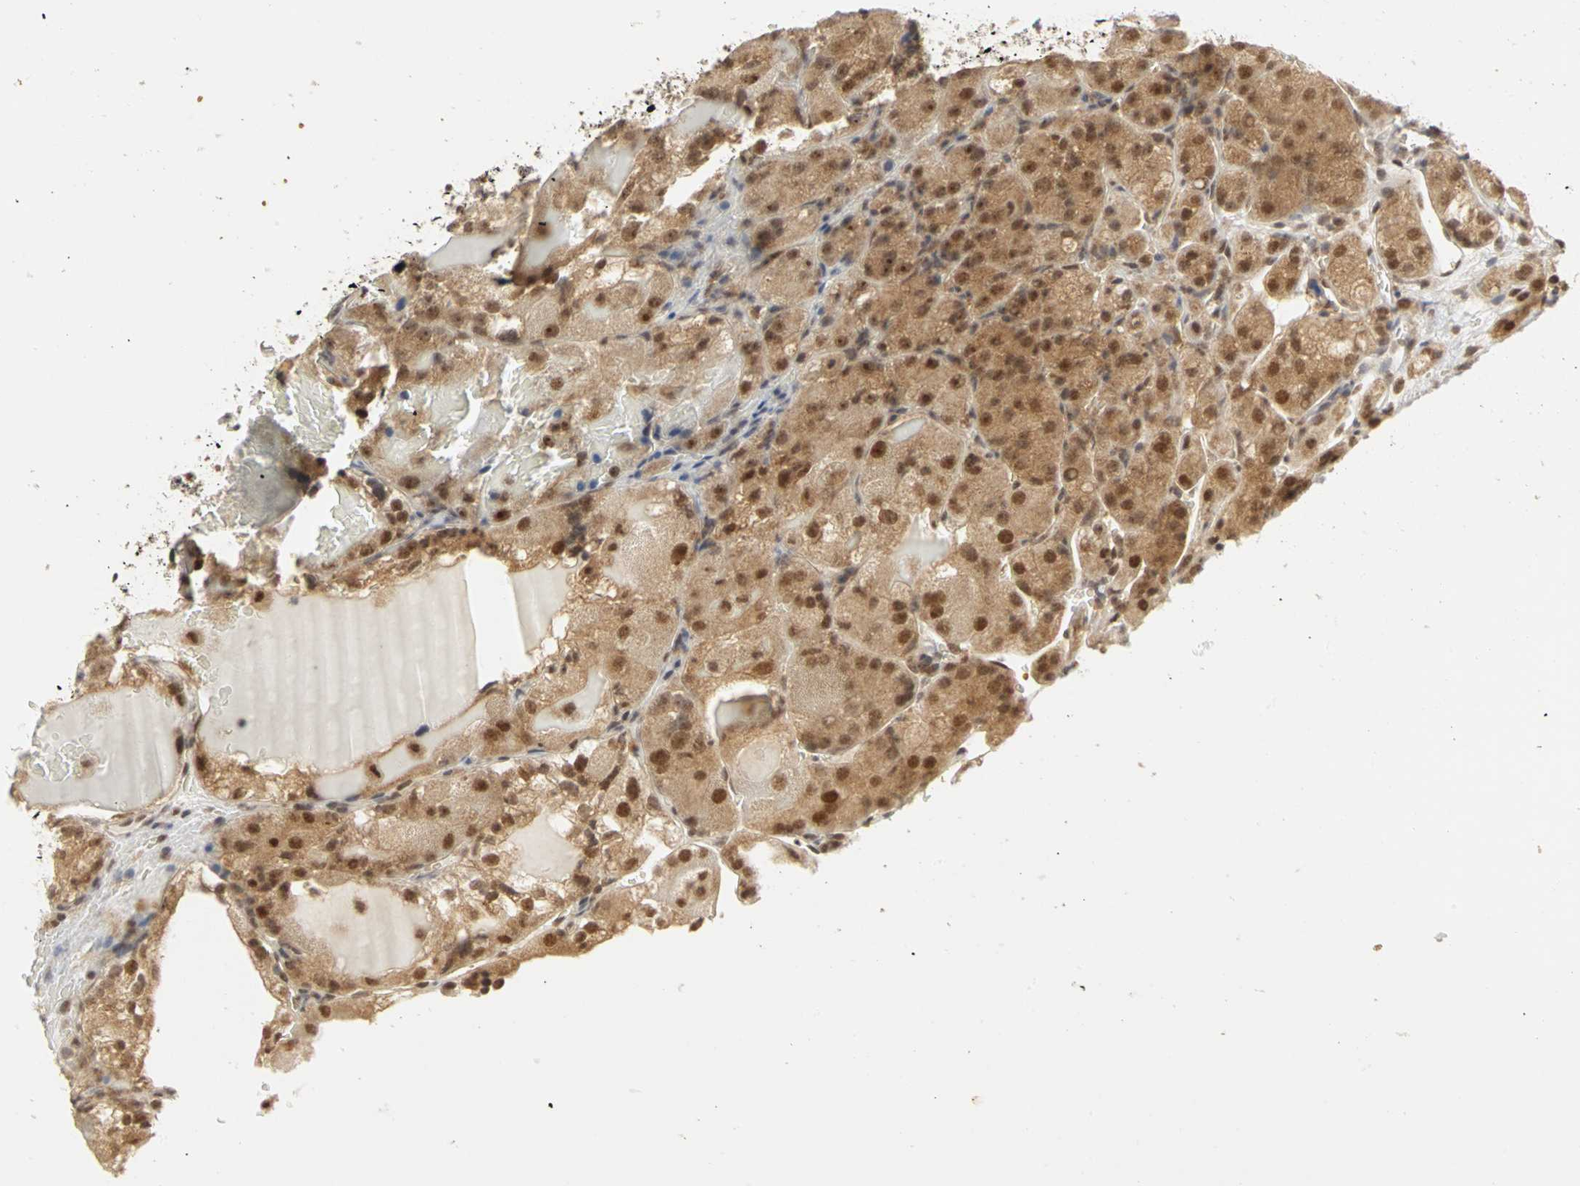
{"staining": {"intensity": "moderate", "quantity": ">75%", "location": "cytoplasmic/membranous,nuclear"}, "tissue": "renal cancer", "cell_type": "Tumor cells", "image_type": "cancer", "snomed": [{"axis": "morphology", "description": "Normal tissue, NOS"}, {"axis": "morphology", "description": "Adenocarcinoma, NOS"}, {"axis": "topography", "description": "Kidney"}], "caption": "A photomicrograph of renal adenocarcinoma stained for a protein shows moderate cytoplasmic/membranous and nuclear brown staining in tumor cells.", "gene": "CSNK2B", "patient": {"sex": "male", "age": 61}}